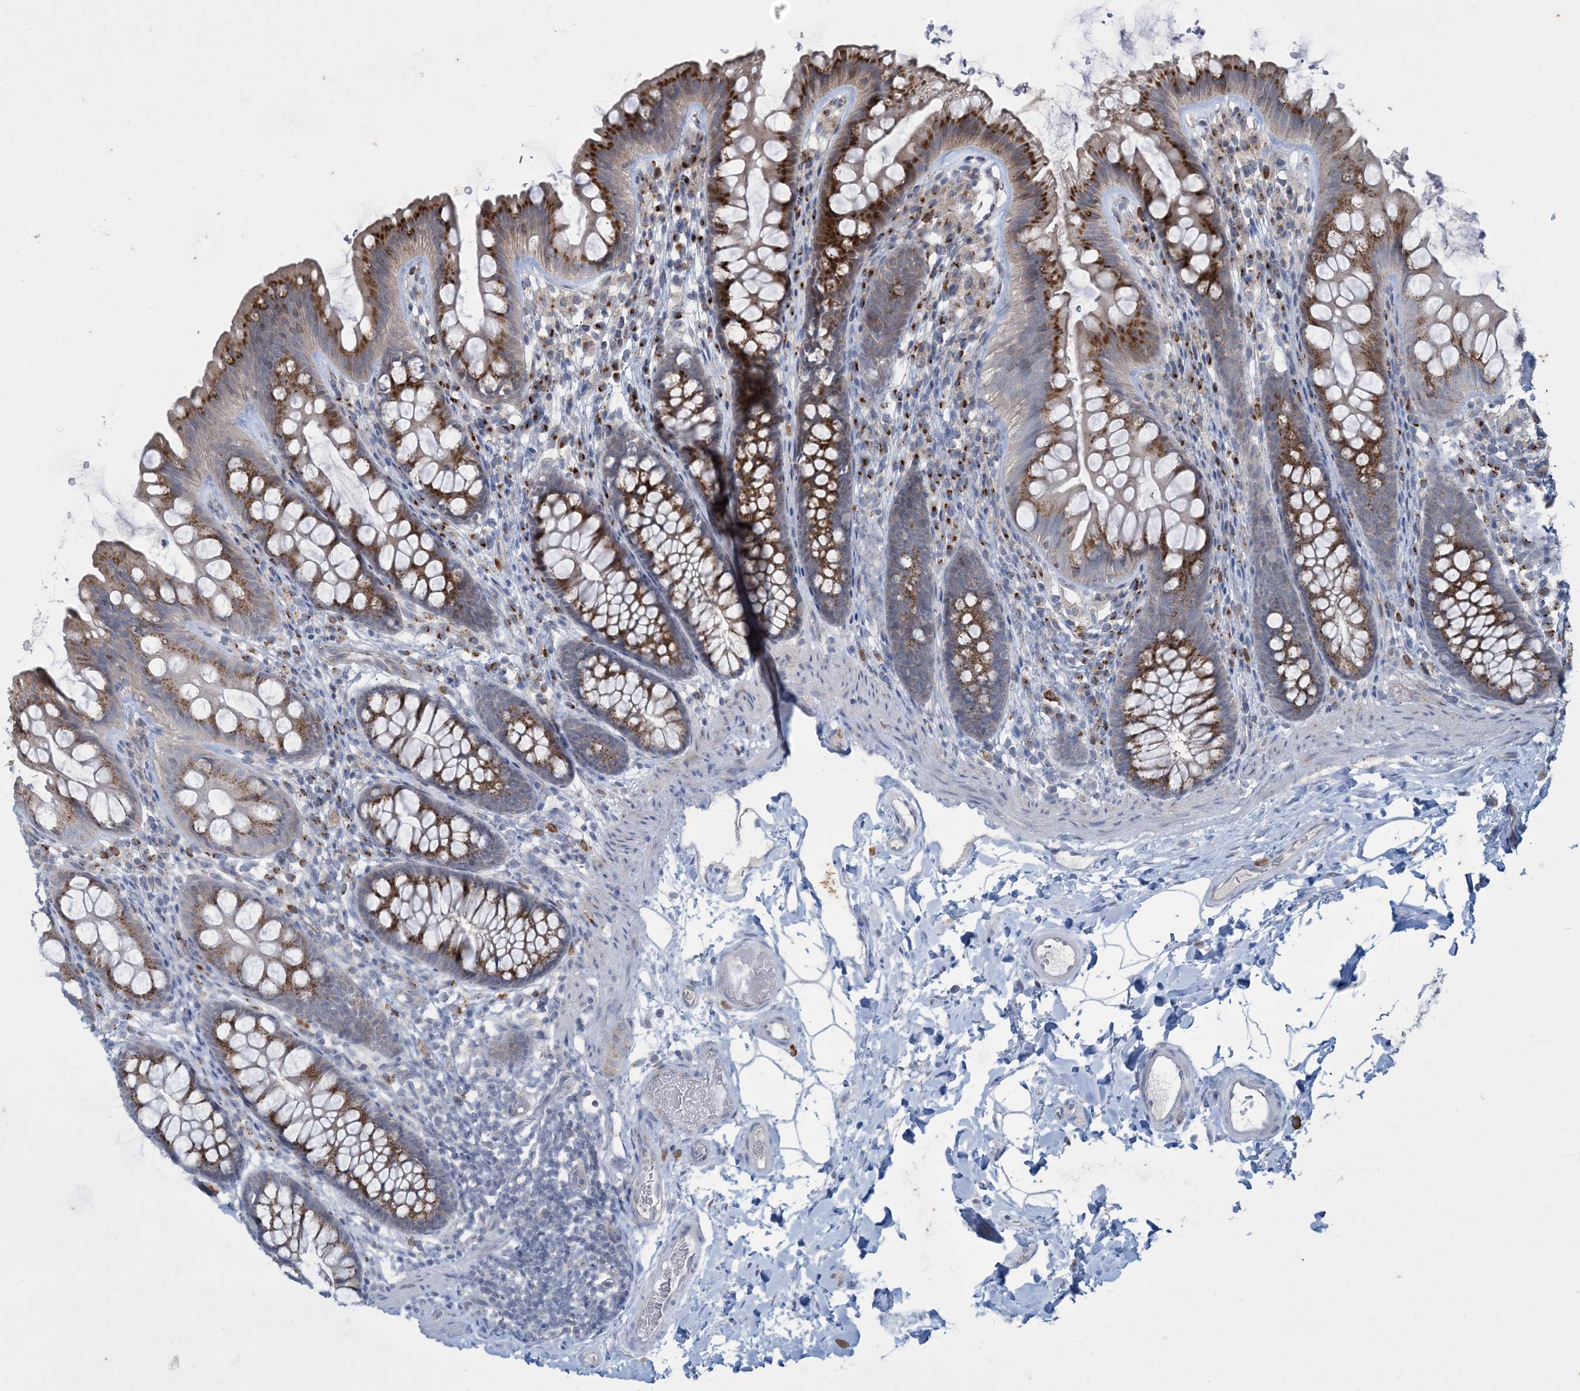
{"staining": {"intensity": "weak", "quantity": "25%-75%", "location": "cytoplasmic/membranous"}, "tissue": "colon", "cell_type": "Endothelial cells", "image_type": "normal", "snomed": [{"axis": "morphology", "description": "Normal tissue, NOS"}, {"axis": "topography", "description": "Colon"}], "caption": "Immunohistochemical staining of benign colon displays weak cytoplasmic/membranous protein positivity in about 25%-75% of endothelial cells.", "gene": "CCDC14", "patient": {"sex": "female", "age": 62}}